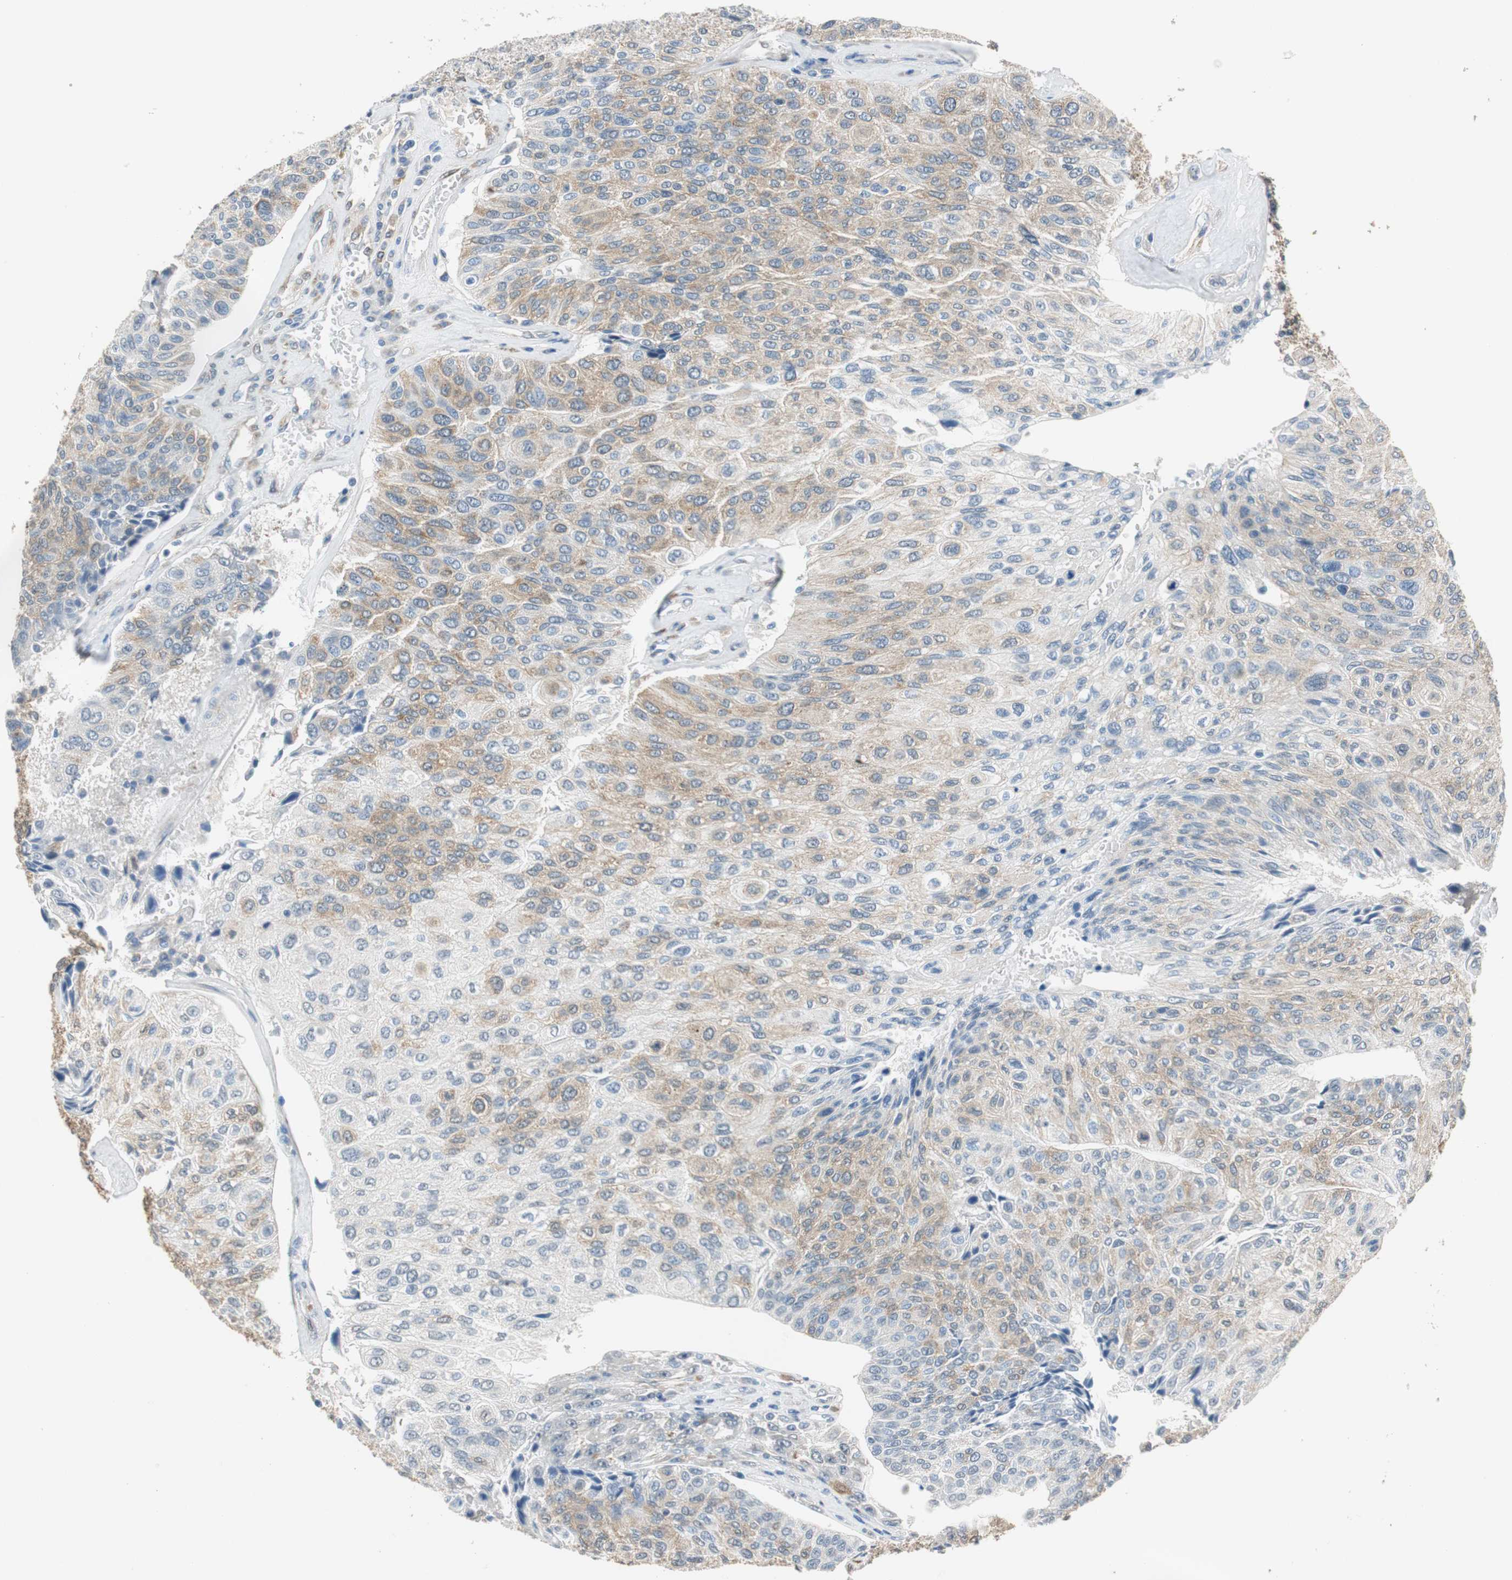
{"staining": {"intensity": "moderate", "quantity": "25%-75%", "location": "cytoplasmic/membranous"}, "tissue": "urothelial cancer", "cell_type": "Tumor cells", "image_type": "cancer", "snomed": [{"axis": "morphology", "description": "Urothelial carcinoma, High grade"}, {"axis": "topography", "description": "Urinary bladder"}], "caption": "Immunohistochemistry (IHC) photomicrograph of neoplastic tissue: high-grade urothelial carcinoma stained using IHC exhibits medium levels of moderate protein expression localized specifically in the cytoplasmic/membranous of tumor cells, appearing as a cytoplasmic/membranous brown color.", "gene": "CNOT3", "patient": {"sex": "male", "age": 66}}